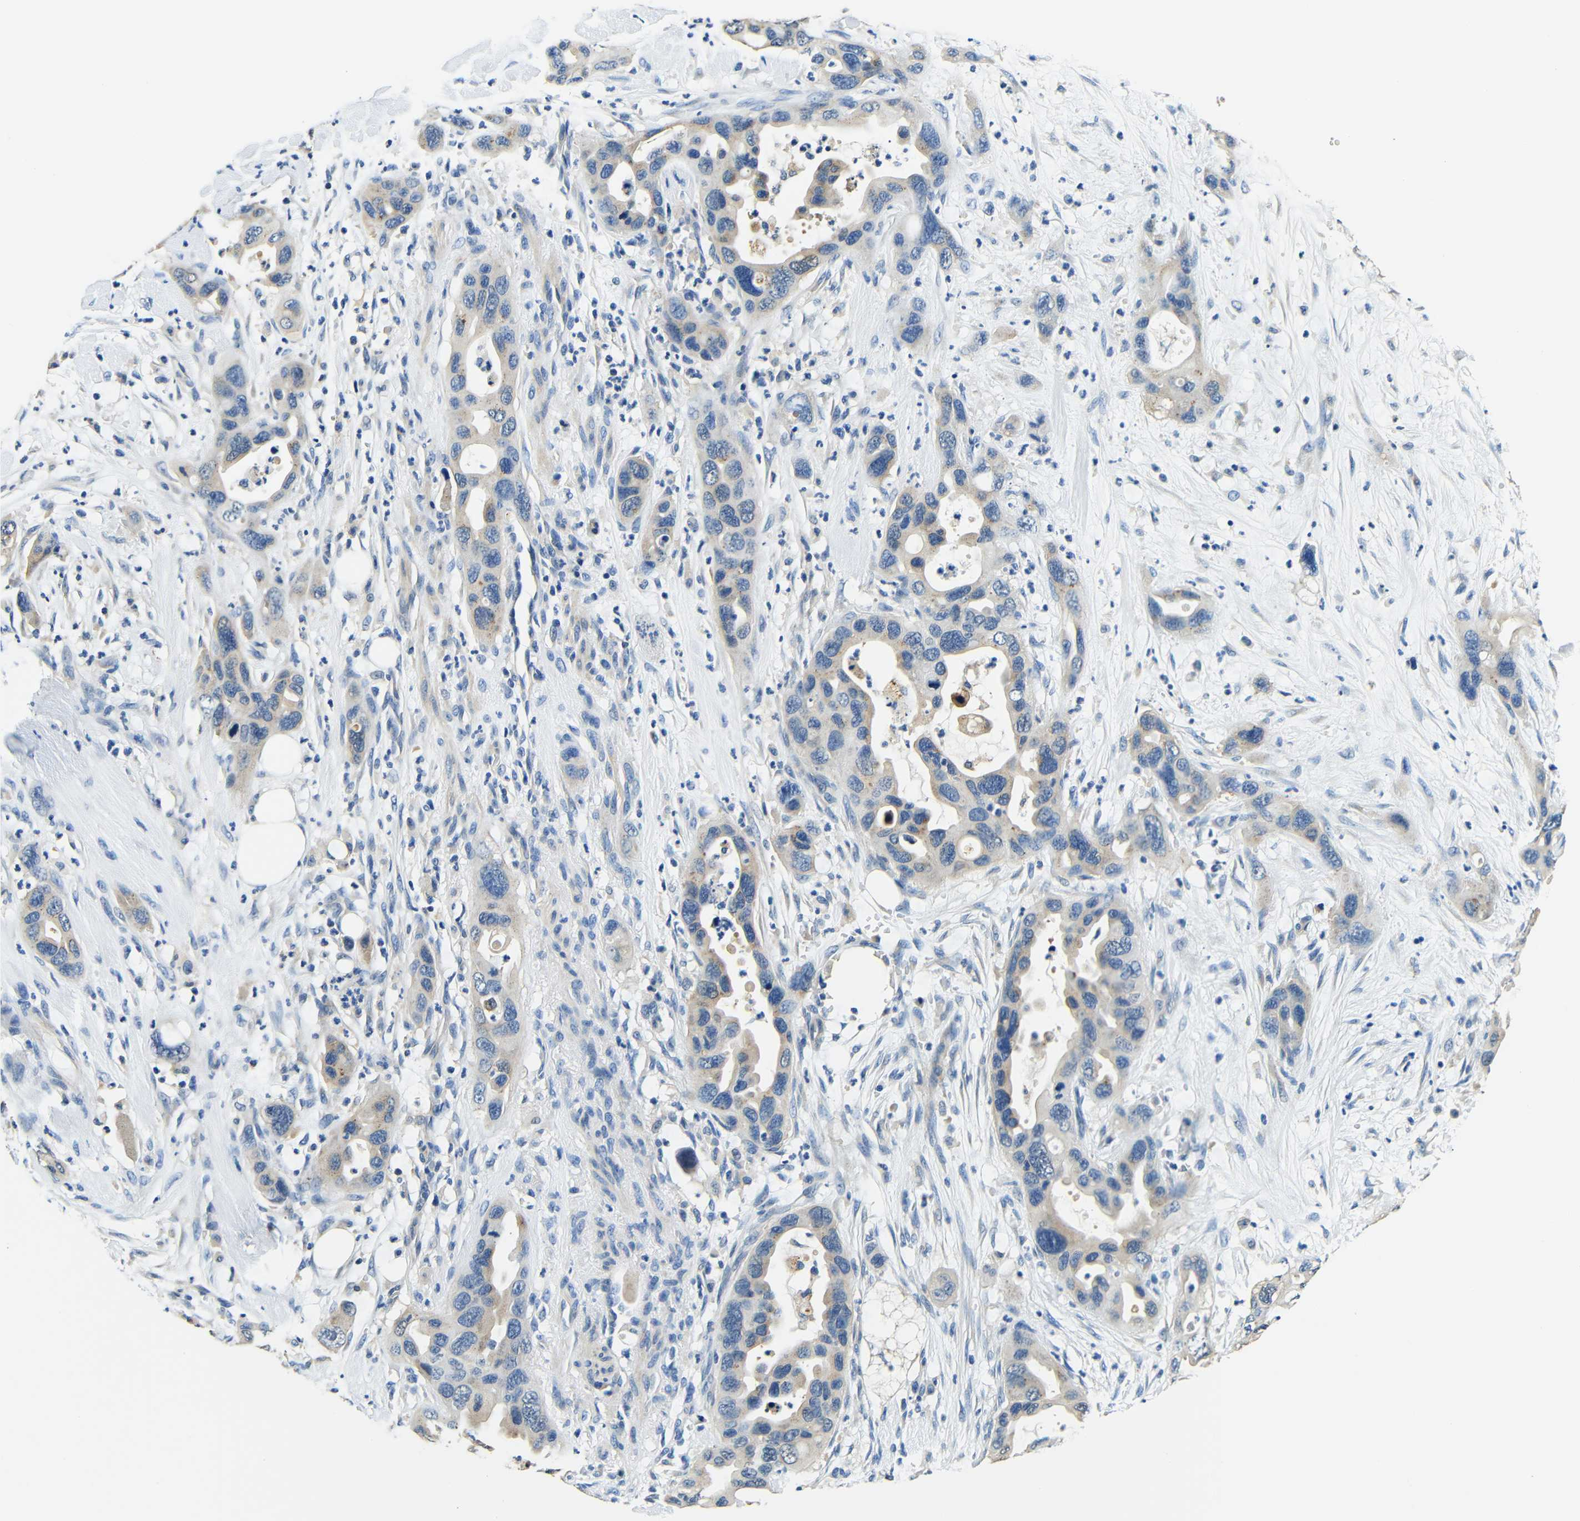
{"staining": {"intensity": "weak", "quantity": "<25%", "location": "cytoplasmic/membranous"}, "tissue": "pancreatic cancer", "cell_type": "Tumor cells", "image_type": "cancer", "snomed": [{"axis": "morphology", "description": "Adenocarcinoma, NOS"}, {"axis": "topography", "description": "Pancreas"}], "caption": "This micrograph is of adenocarcinoma (pancreatic) stained with IHC to label a protein in brown with the nuclei are counter-stained blue. There is no expression in tumor cells. The staining was performed using DAB (3,3'-diaminobenzidine) to visualize the protein expression in brown, while the nuclei were stained in blue with hematoxylin (Magnification: 20x).", "gene": "FMO5", "patient": {"sex": "female", "age": 71}}